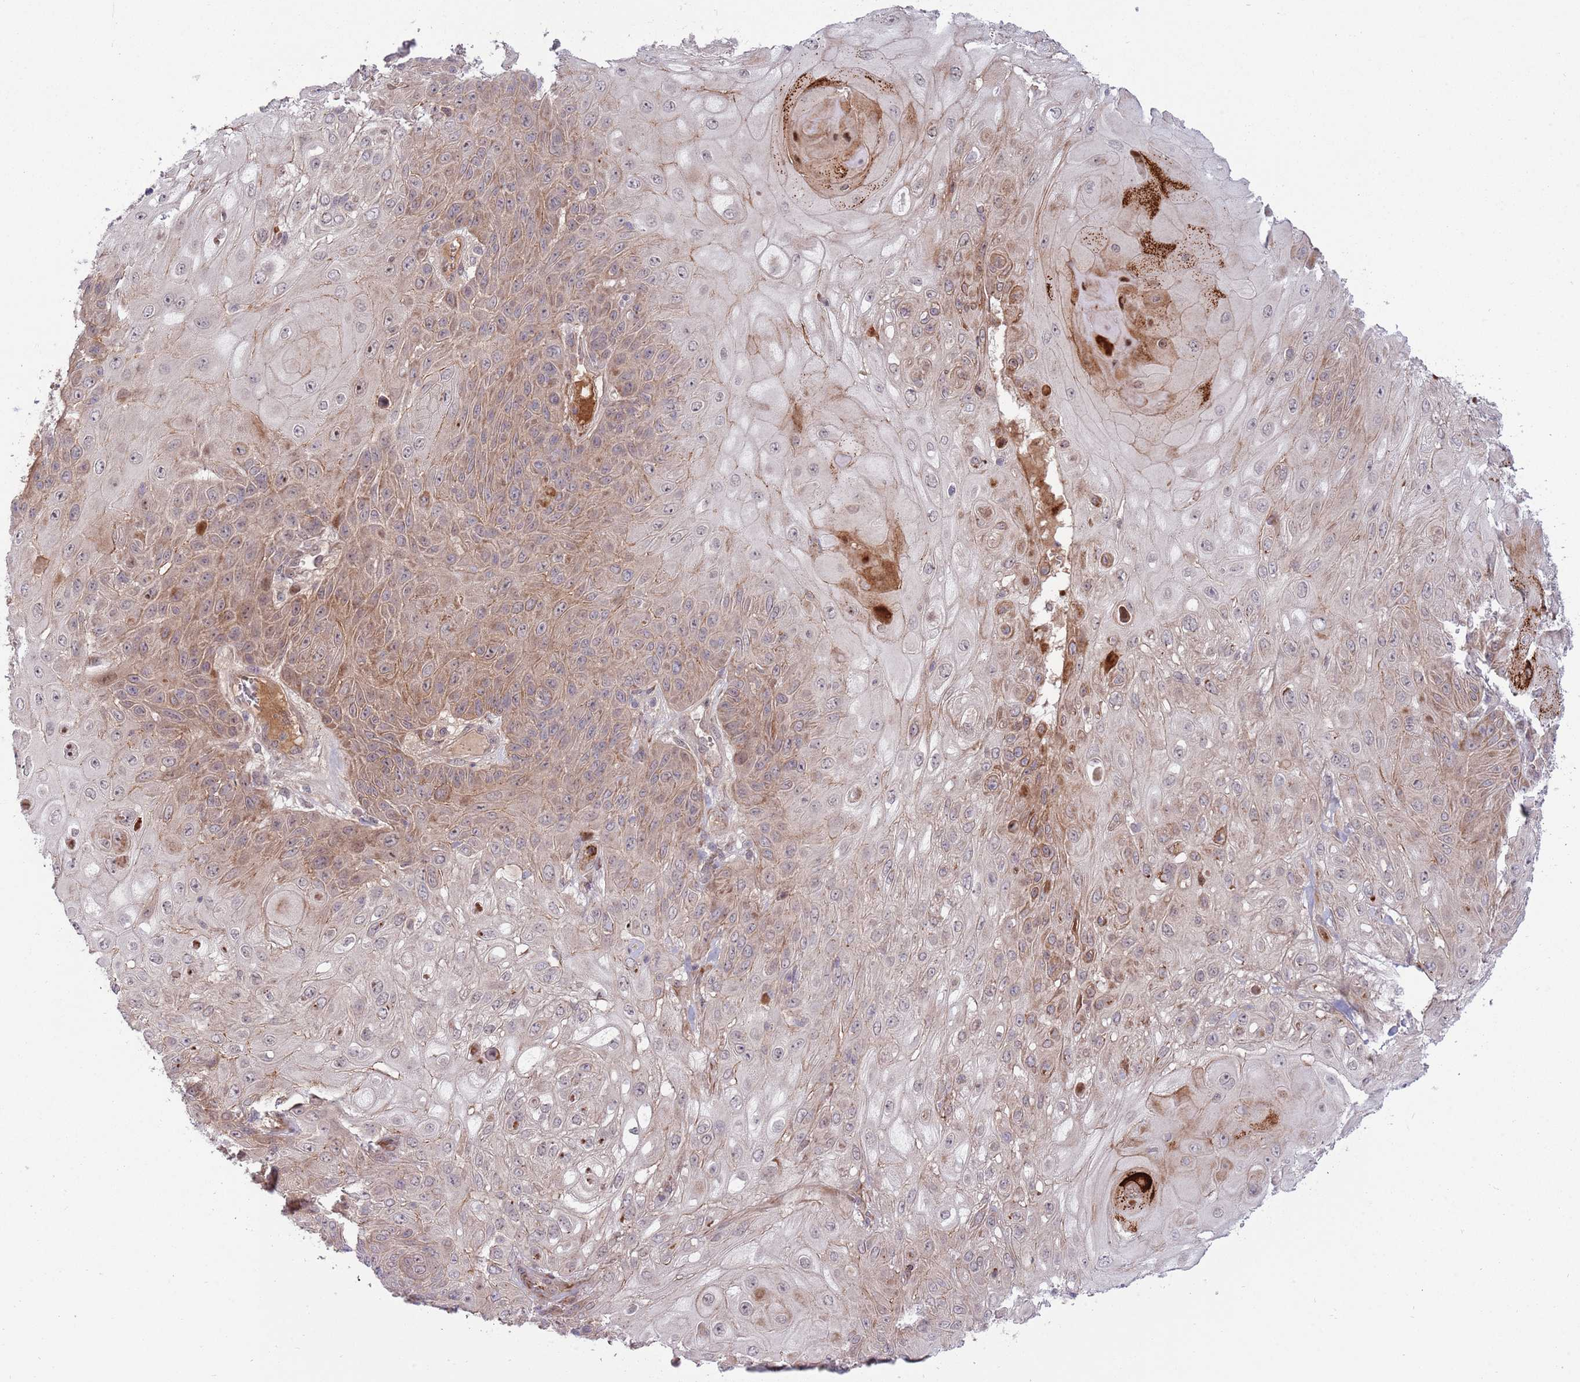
{"staining": {"intensity": "moderate", "quantity": "25%-75%", "location": "cytoplasmic/membranous,nuclear"}, "tissue": "skin cancer", "cell_type": "Tumor cells", "image_type": "cancer", "snomed": [{"axis": "morphology", "description": "Normal tissue, NOS"}, {"axis": "morphology", "description": "Squamous cell carcinoma, NOS"}, {"axis": "topography", "description": "Skin"}, {"axis": "topography", "description": "Cartilage tissue"}], "caption": "Protein expression analysis of skin squamous cell carcinoma reveals moderate cytoplasmic/membranous and nuclear staining in approximately 25%-75% of tumor cells.", "gene": "NT5DC4", "patient": {"sex": "female", "age": 79}}